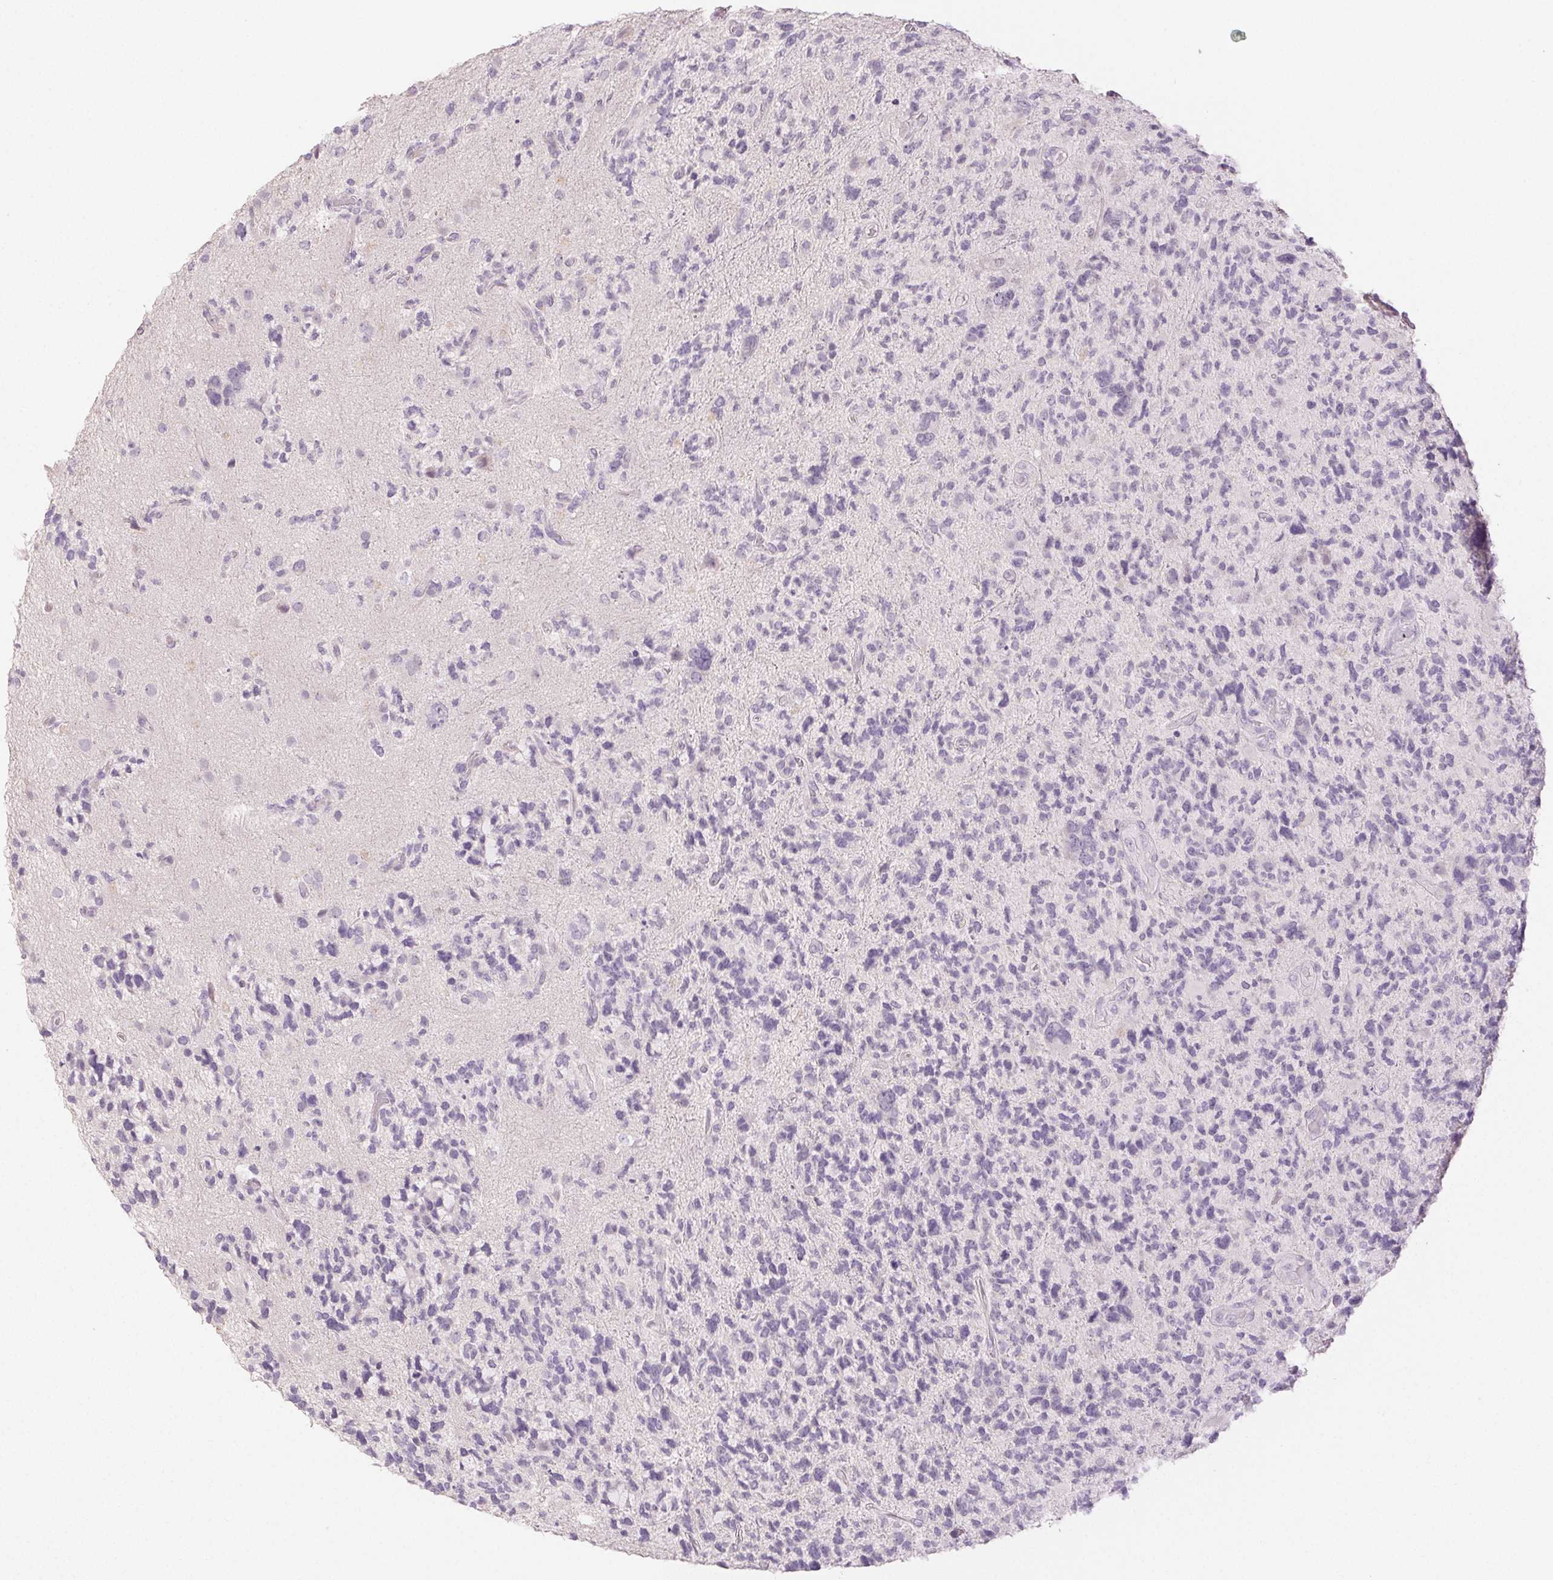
{"staining": {"intensity": "negative", "quantity": "none", "location": "none"}, "tissue": "glioma", "cell_type": "Tumor cells", "image_type": "cancer", "snomed": [{"axis": "morphology", "description": "Glioma, malignant, High grade"}, {"axis": "topography", "description": "Brain"}], "caption": "Tumor cells are negative for protein expression in human glioma.", "gene": "PI3", "patient": {"sex": "female", "age": 71}}